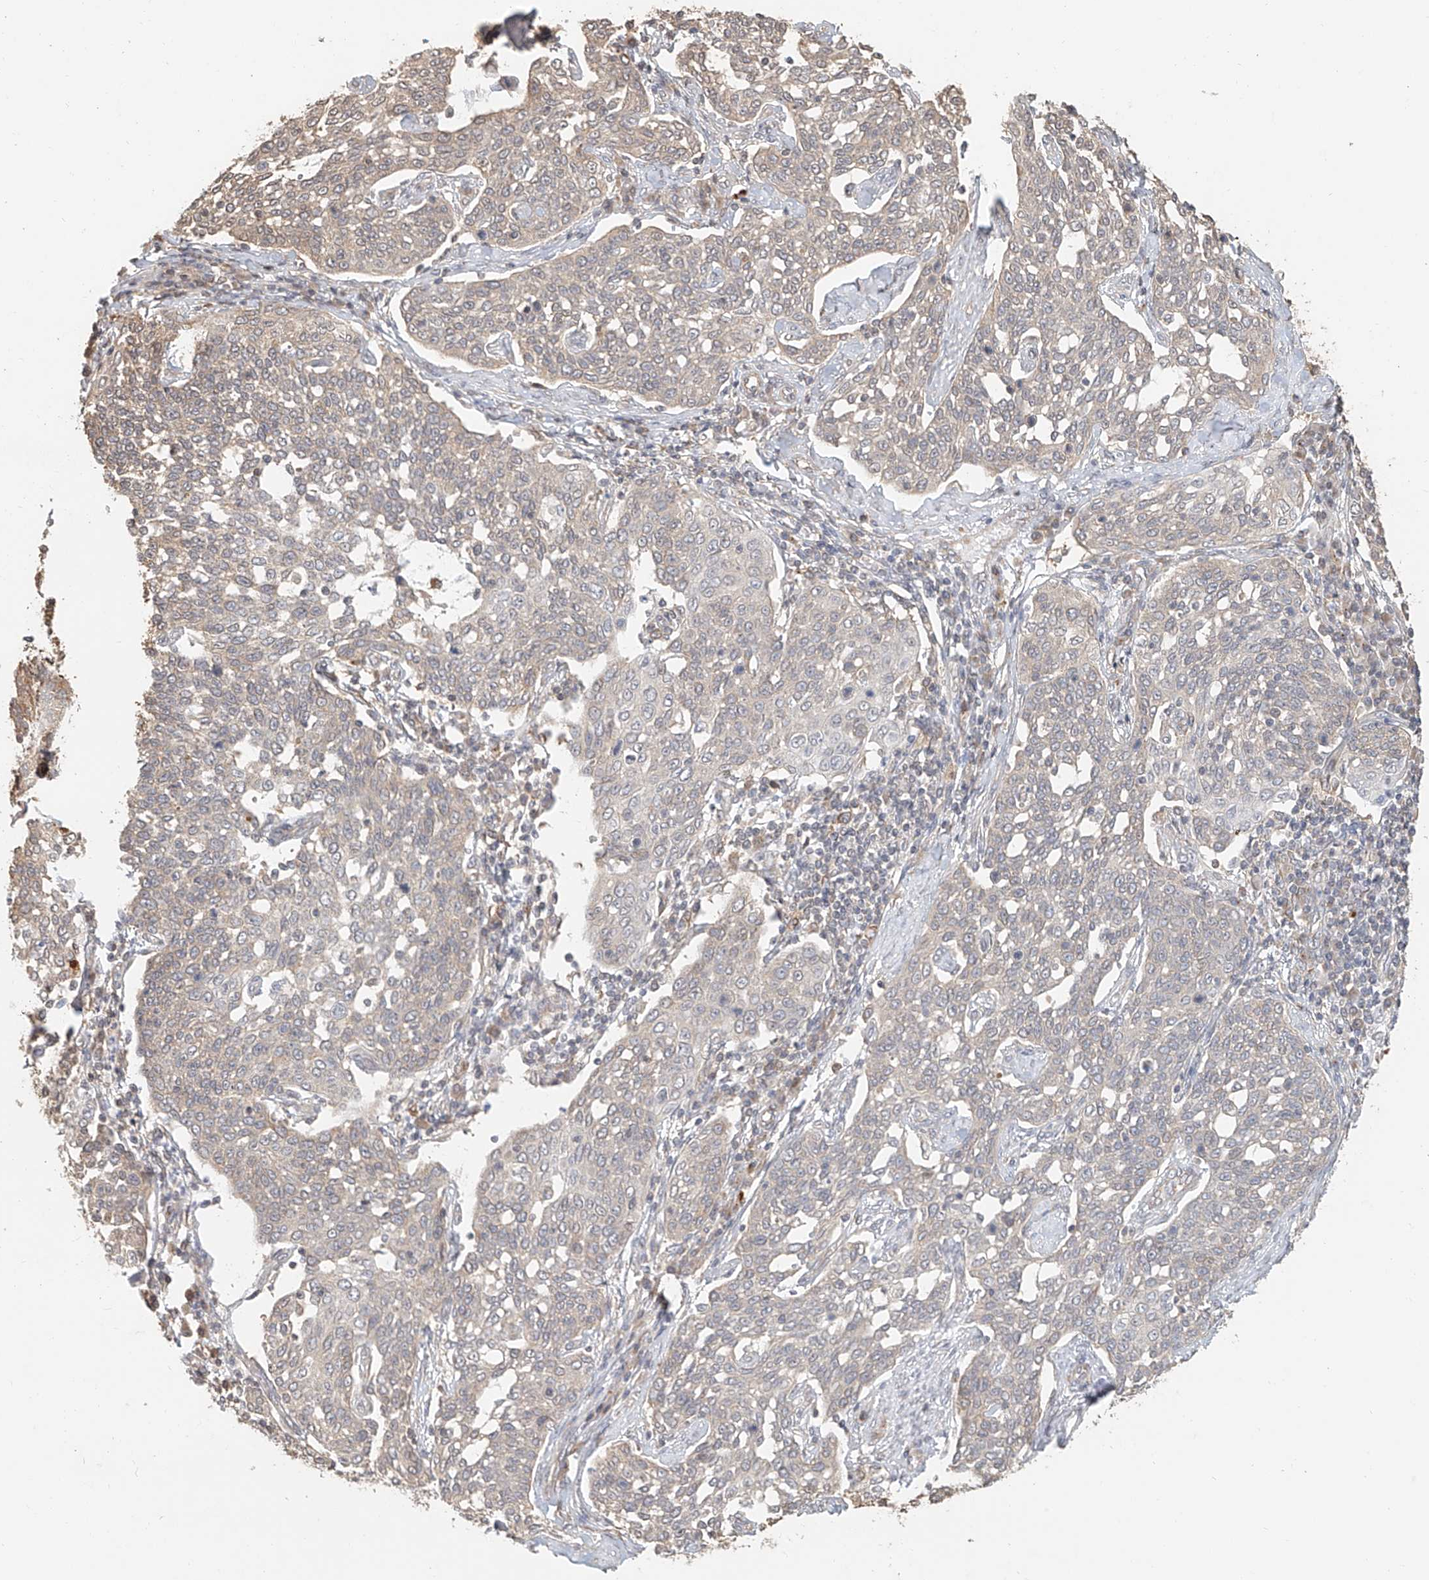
{"staining": {"intensity": "weak", "quantity": "25%-75%", "location": "cytoplasmic/membranous"}, "tissue": "cervical cancer", "cell_type": "Tumor cells", "image_type": "cancer", "snomed": [{"axis": "morphology", "description": "Squamous cell carcinoma, NOS"}, {"axis": "topography", "description": "Cervix"}], "caption": "Immunohistochemistry (IHC) of cervical cancer (squamous cell carcinoma) shows low levels of weak cytoplasmic/membranous expression in approximately 25%-75% of tumor cells. The staining was performed using DAB to visualize the protein expression in brown, while the nuclei were stained in blue with hematoxylin (Magnification: 20x).", "gene": "NAP1L1", "patient": {"sex": "female", "age": 34}}